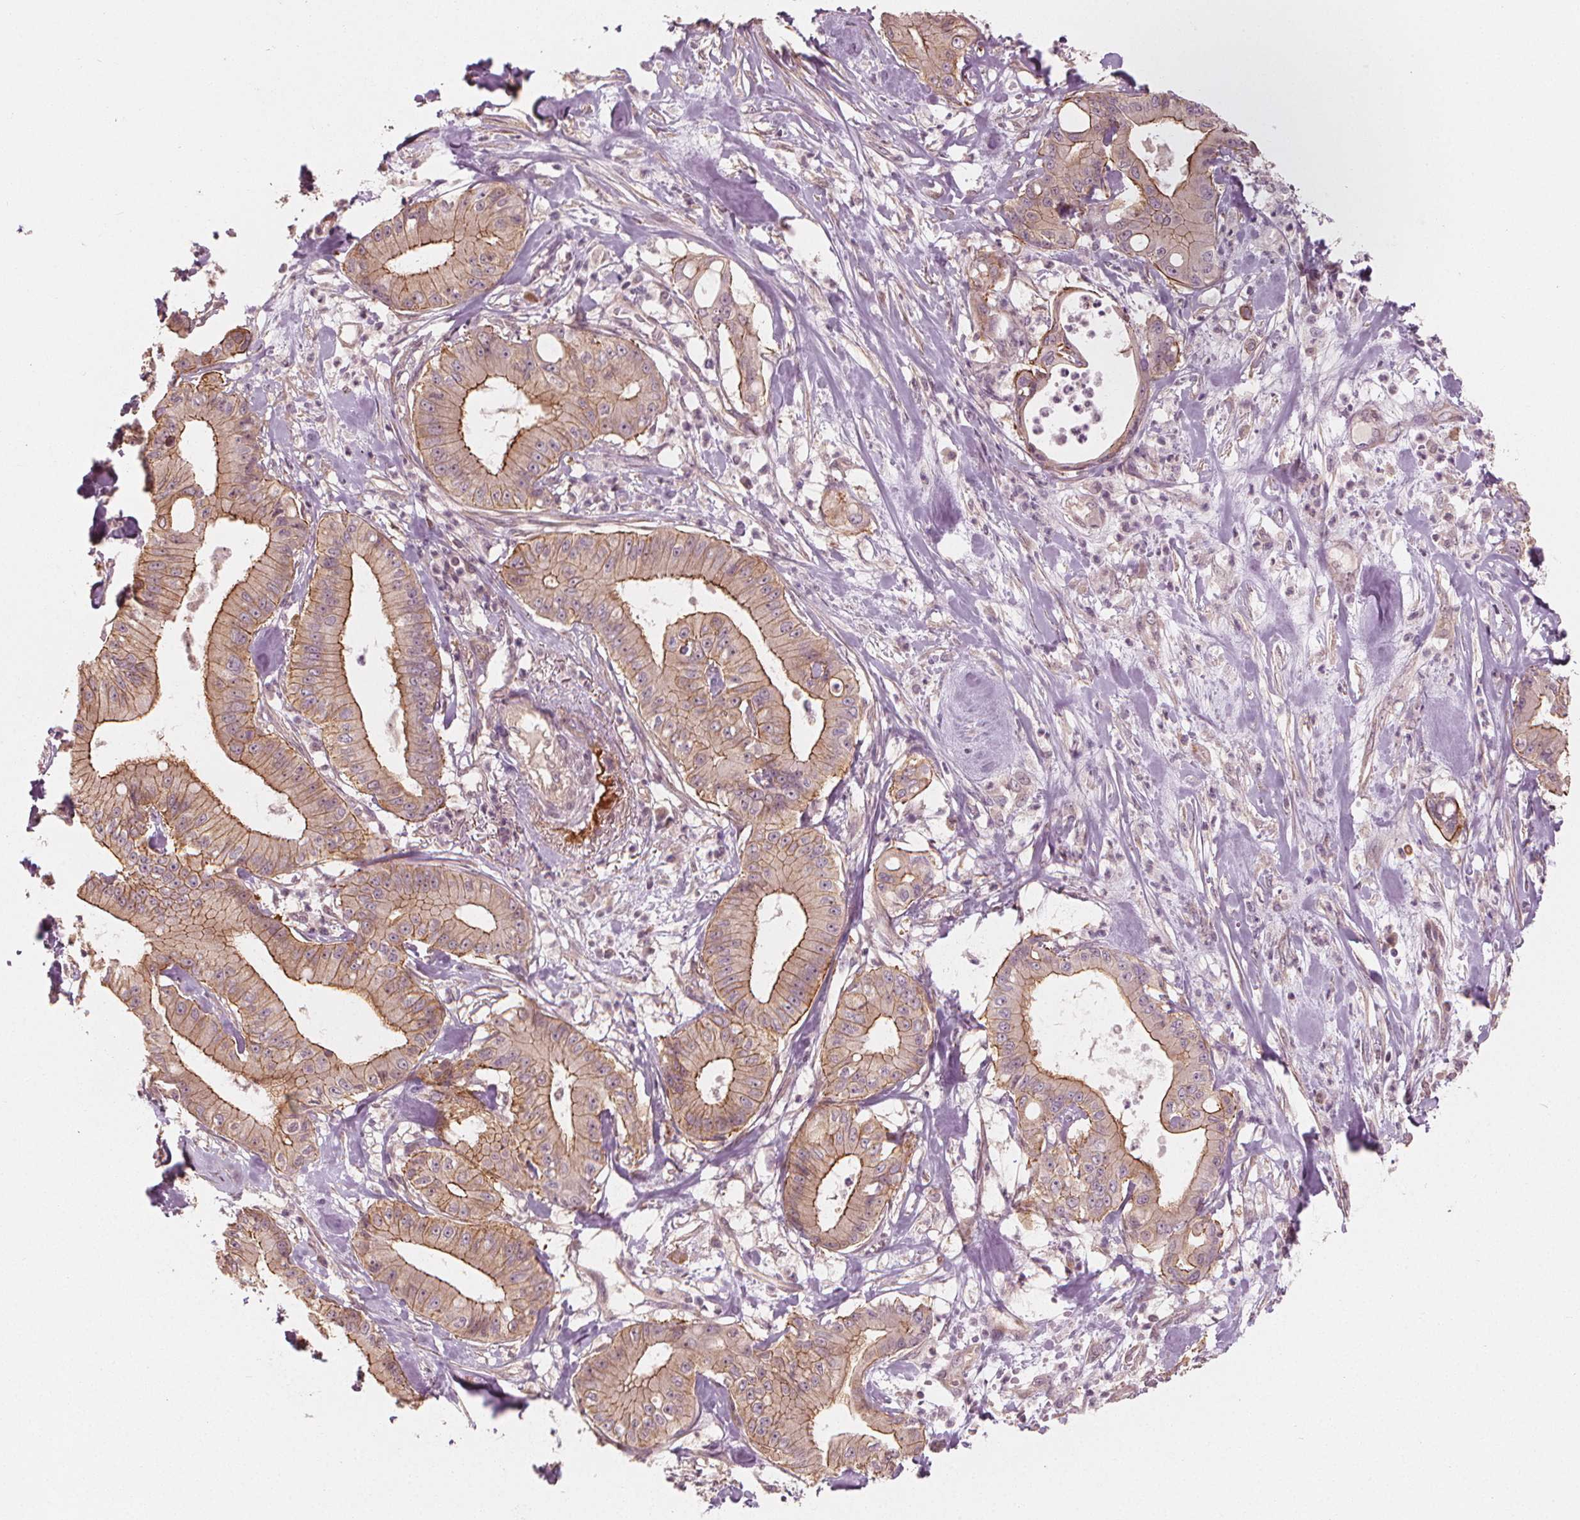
{"staining": {"intensity": "moderate", "quantity": "25%-75%", "location": "cytoplasmic/membranous"}, "tissue": "pancreatic cancer", "cell_type": "Tumor cells", "image_type": "cancer", "snomed": [{"axis": "morphology", "description": "Adenocarcinoma, NOS"}, {"axis": "topography", "description": "Pancreas"}], "caption": "Immunohistochemical staining of human pancreatic cancer (adenocarcinoma) demonstrates moderate cytoplasmic/membranous protein expression in about 25%-75% of tumor cells. The protein is shown in brown color, while the nuclei are stained blue.", "gene": "CLBA1", "patient": {"sex": "male", "age": 71}}